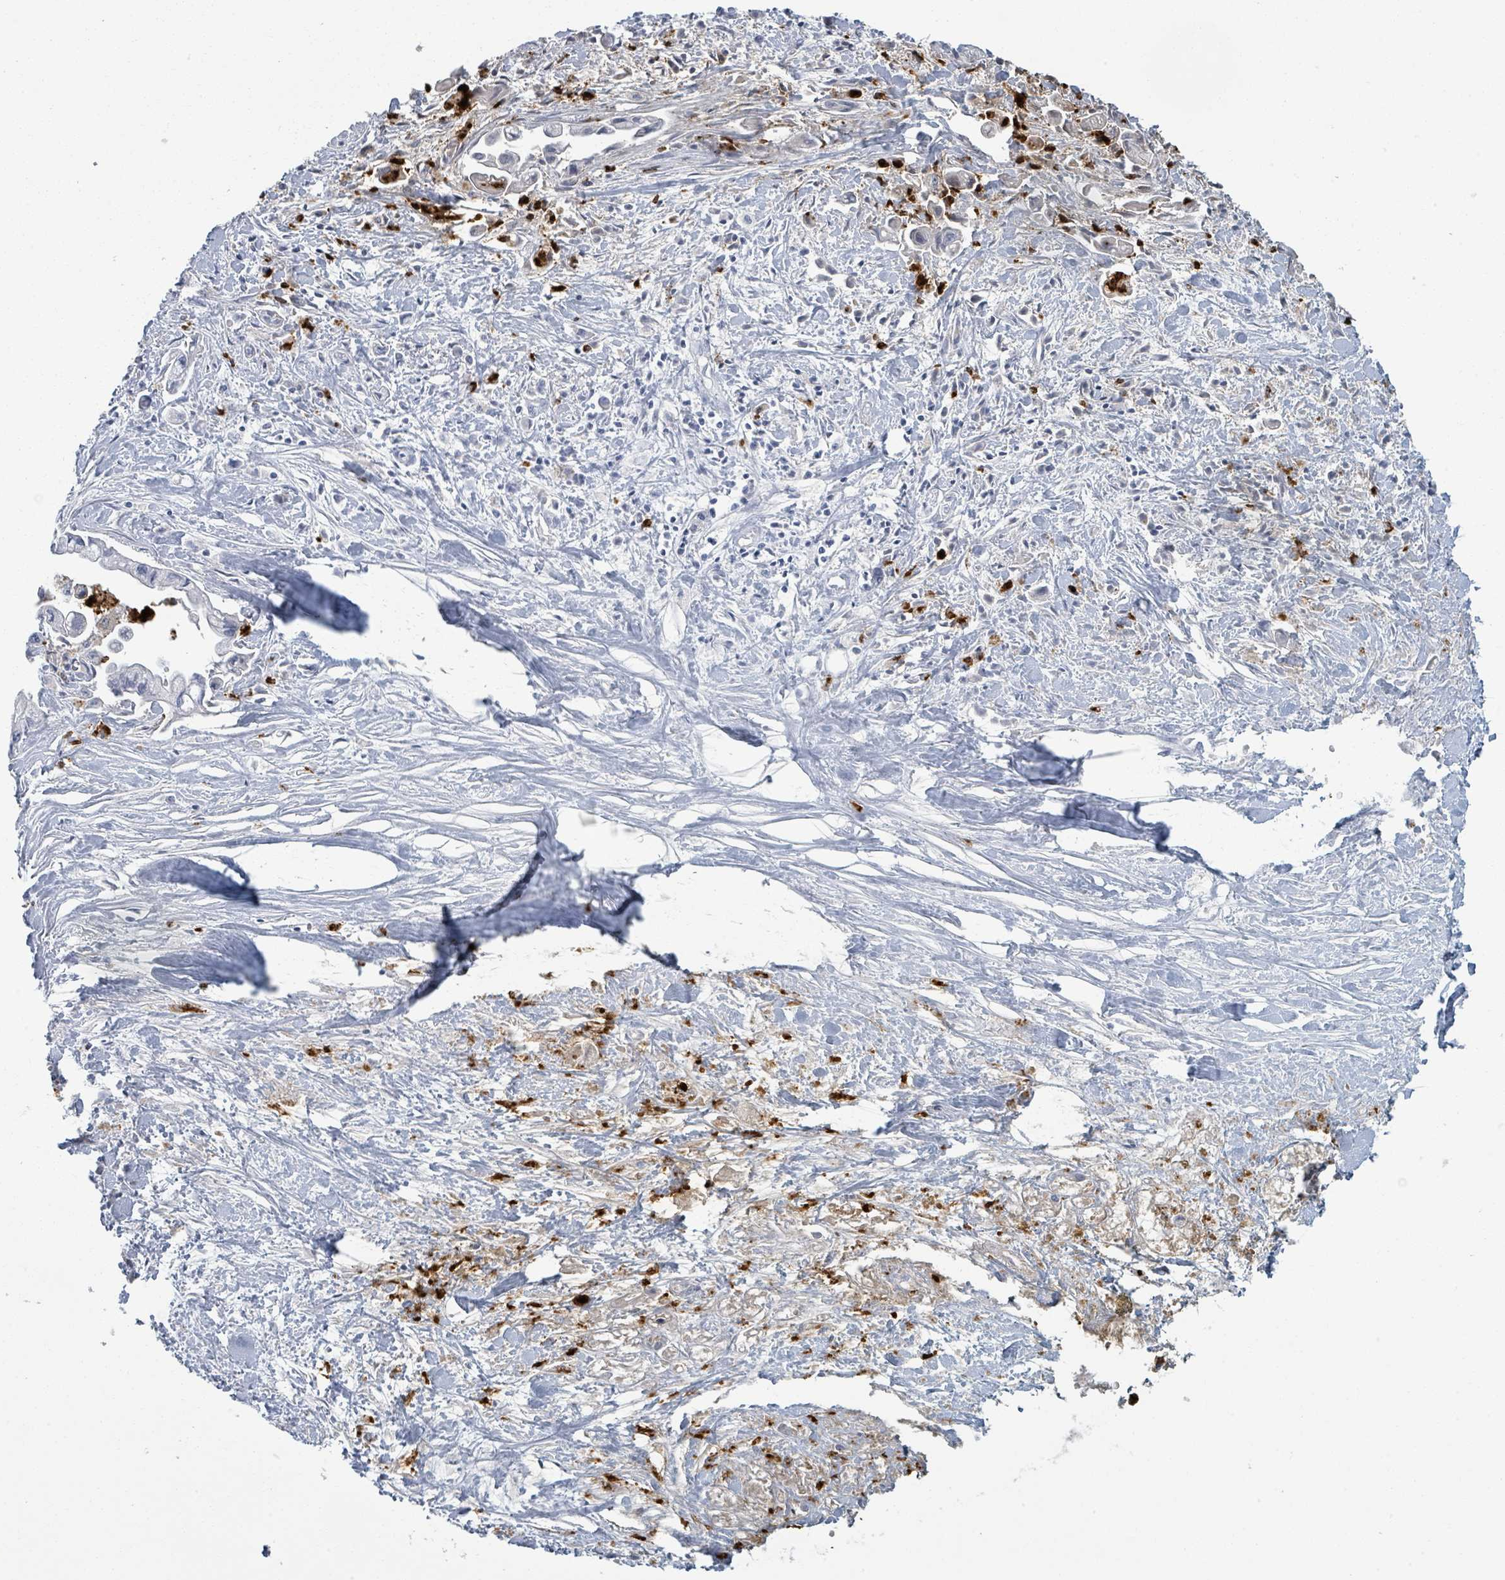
{"staining": {"intensity": "negative", "quantity": "none", "location": "none"}, "tissue": "pancreatic cancer", "cell_type": "Tumor cells", "image_type": "cancer", "snomed": [{"axis": "morphology", "description": "Adenocarcinoma, NOS"}, {"axis": "topography", "description": "Pancreas"}], "caption": "High power microscopy micrograph of an immunohistochemistry (IHC) micrograph of pancreatic adenocarcinoma, revealing no significant expression in tumor cells. (DAB IHC with hematoxylin counter stain).", "gene": "DEFA4", "patient": {"sex": "male", "age": 61}}